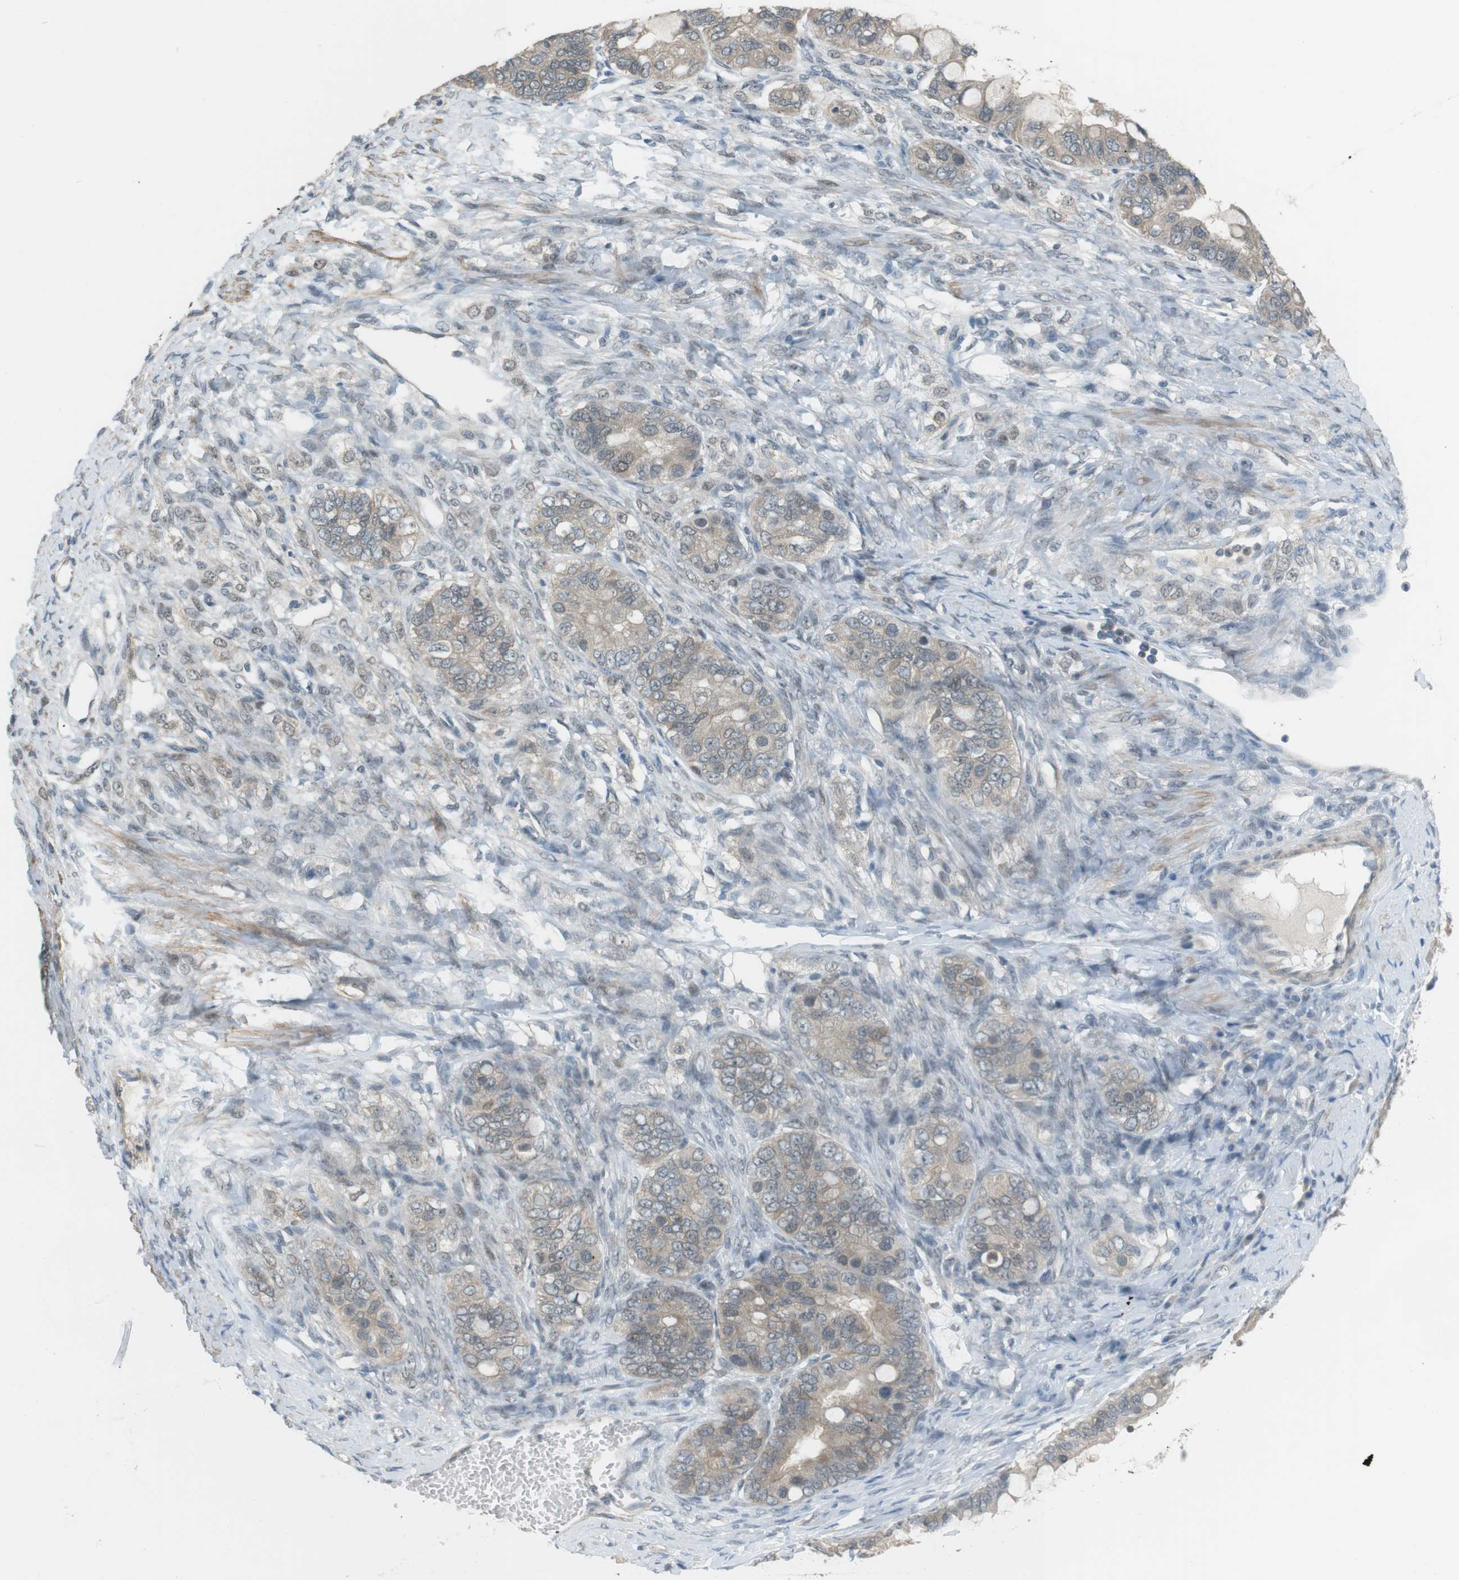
{"staining": {"intensity": "weak", "quantity": "25%-75%", "location": "cytoplasmic/membranous"}, "tissue": "ovarian cancer", "cell_type": "Tumor cells", "image_type": "cancer", "snomed": [{"axis": "morphology", "description": "Cystadenocarcinoma, mucinous, NOS"}, {"axis": "topography", "description": "Ovary"}], "caption": "Tumor cells display low levels of weak cytoplasmic/membranous positivity in approximately 25%-75% of cells in ovarian mucinous cystadenocarcinoma.", "gene": "RTN3", "patient": {"sex": "female", "age": 80}}